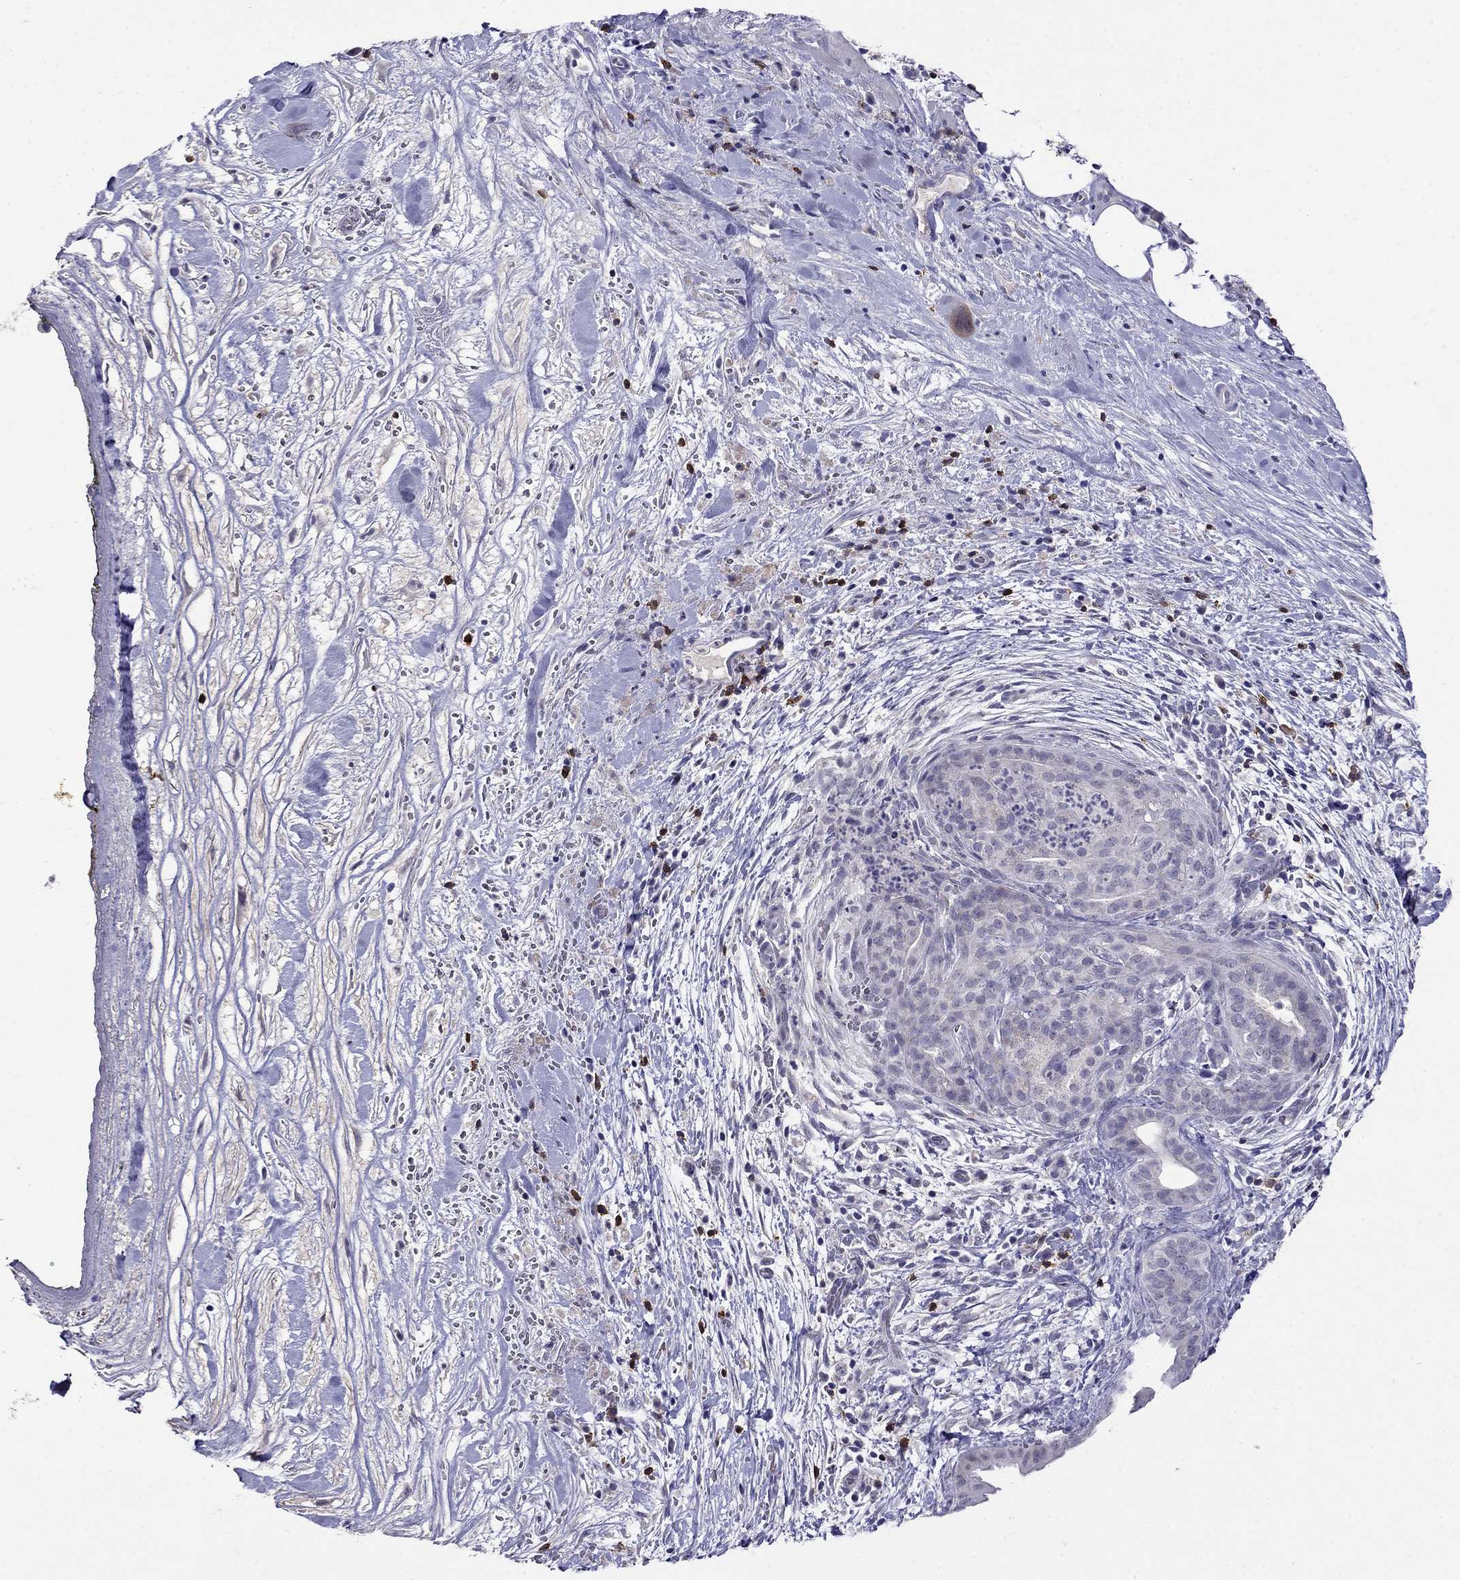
{"staining": {"intensity": "negative", "quantity": "none", "location": "none"}, "tissue": "pancreatic cancer", "cell_type": "Tumor cells", "image_type": "cancer", "snomed": [{"axis": "morphology", "description": "Adenocarcinoma, NOS"}, {"axis": "topography", "description": "Pancreas"}], "caption": "An image of human adenocarcinoma (pancreatic) is negative for staining in tumor cells. (DAB (3,3'-diaminobenzidine) immunohistochemistry visualized using brightfield microscopy, high magnification).", "gene": "CD8B", "patient": {"sex": "male", "age": 44}}